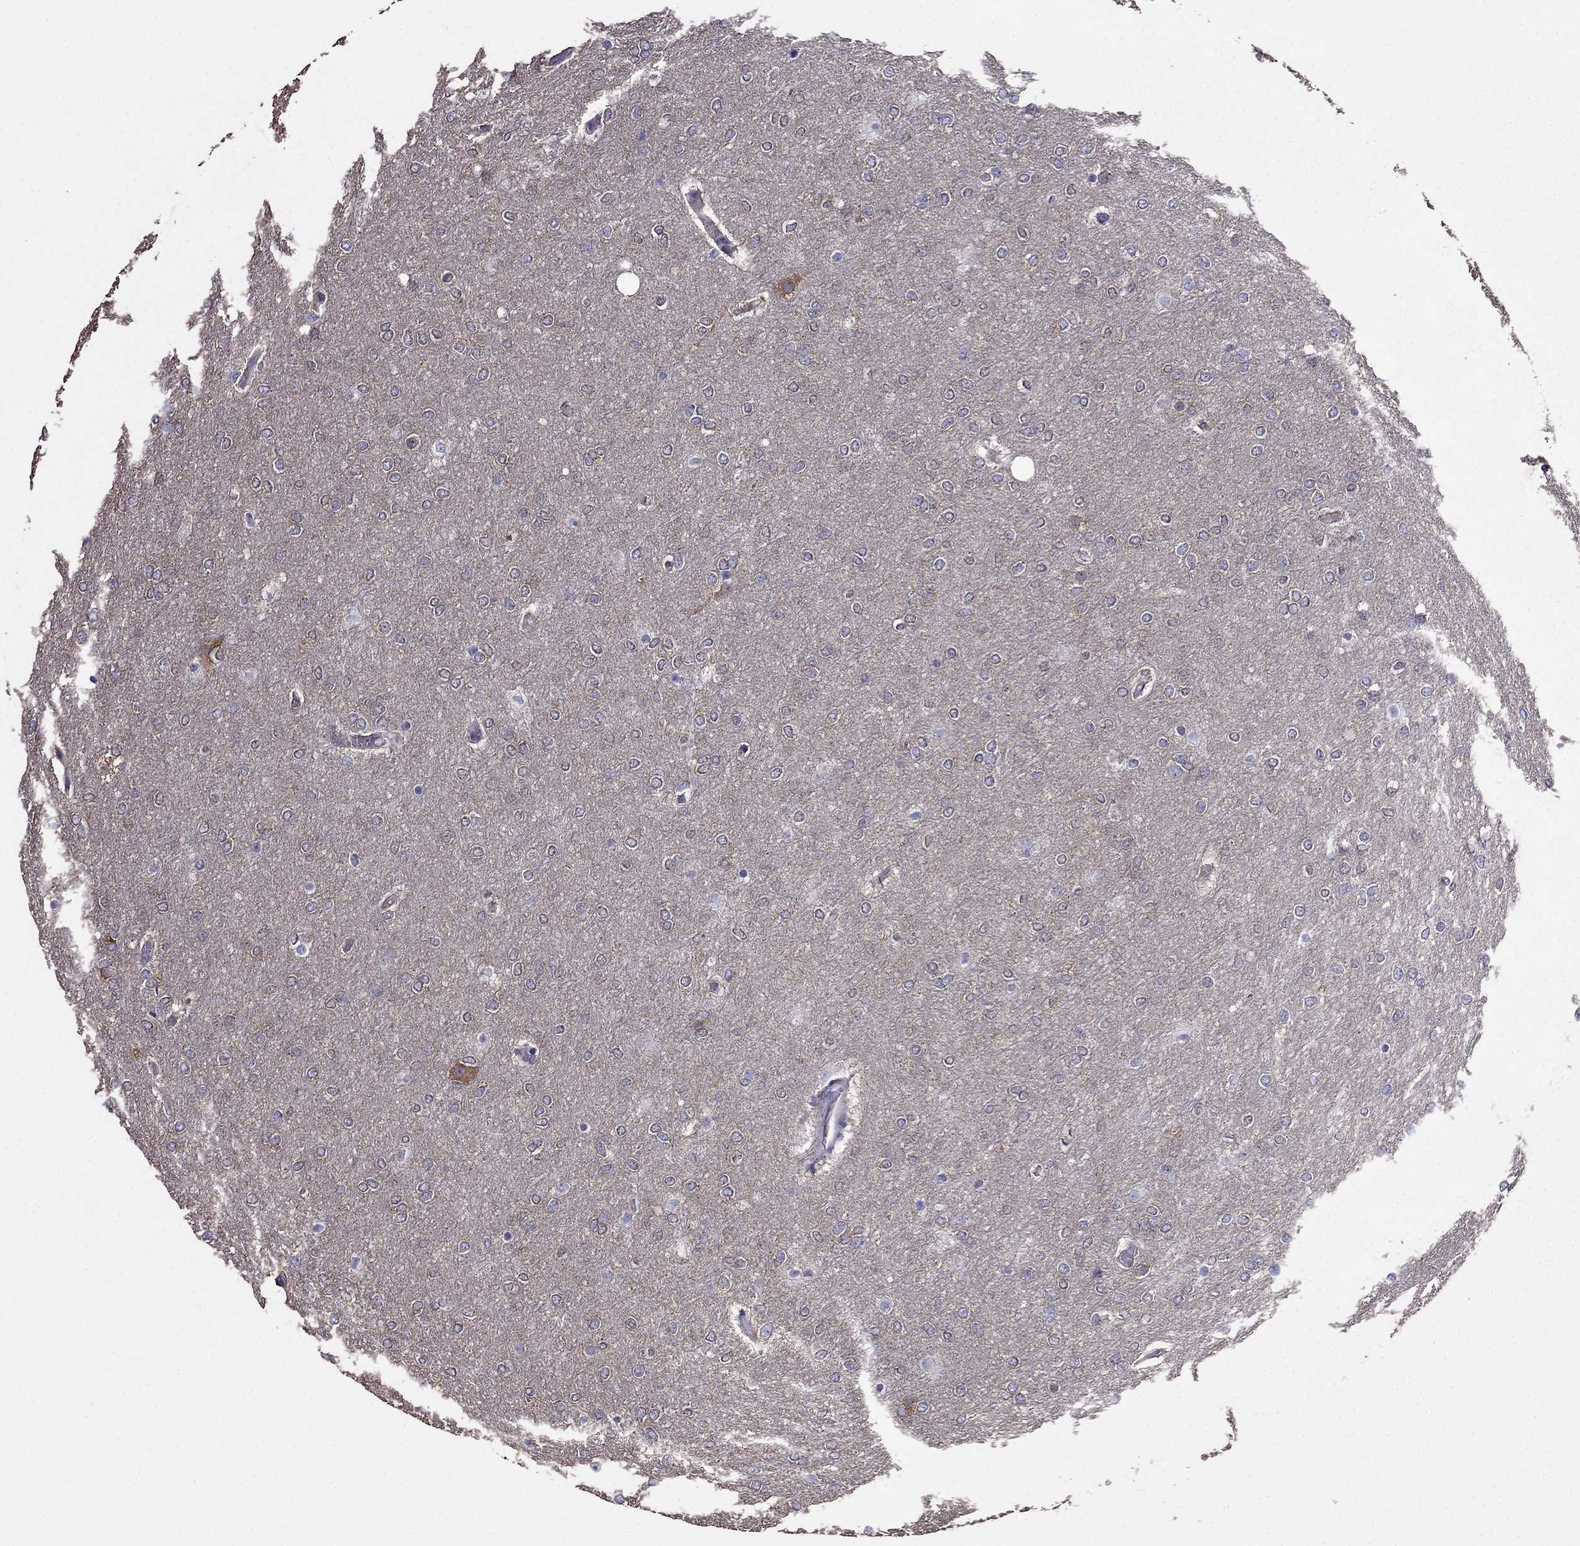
{"staining": {"intensity": "negative", "quantity": "none", "location": "none"}, "tissue": "glioma", "cell_type": "Tumor cells", "image_type": "cancer", "snomed": [{"axis": "morphology", "description": "Glioma, malignant, High grade"}, {"axis": "topography", "description": "Brain"}], "caption": "IHC micrograph of neoplastic tissue: human high-grade glioma (malignant) stained with DAB (3,3'-diaminobenzidine) displays no significant protein staining in tumor cells.", "gene": "AK5", "patient": {"sex": "female", "age": 61}}